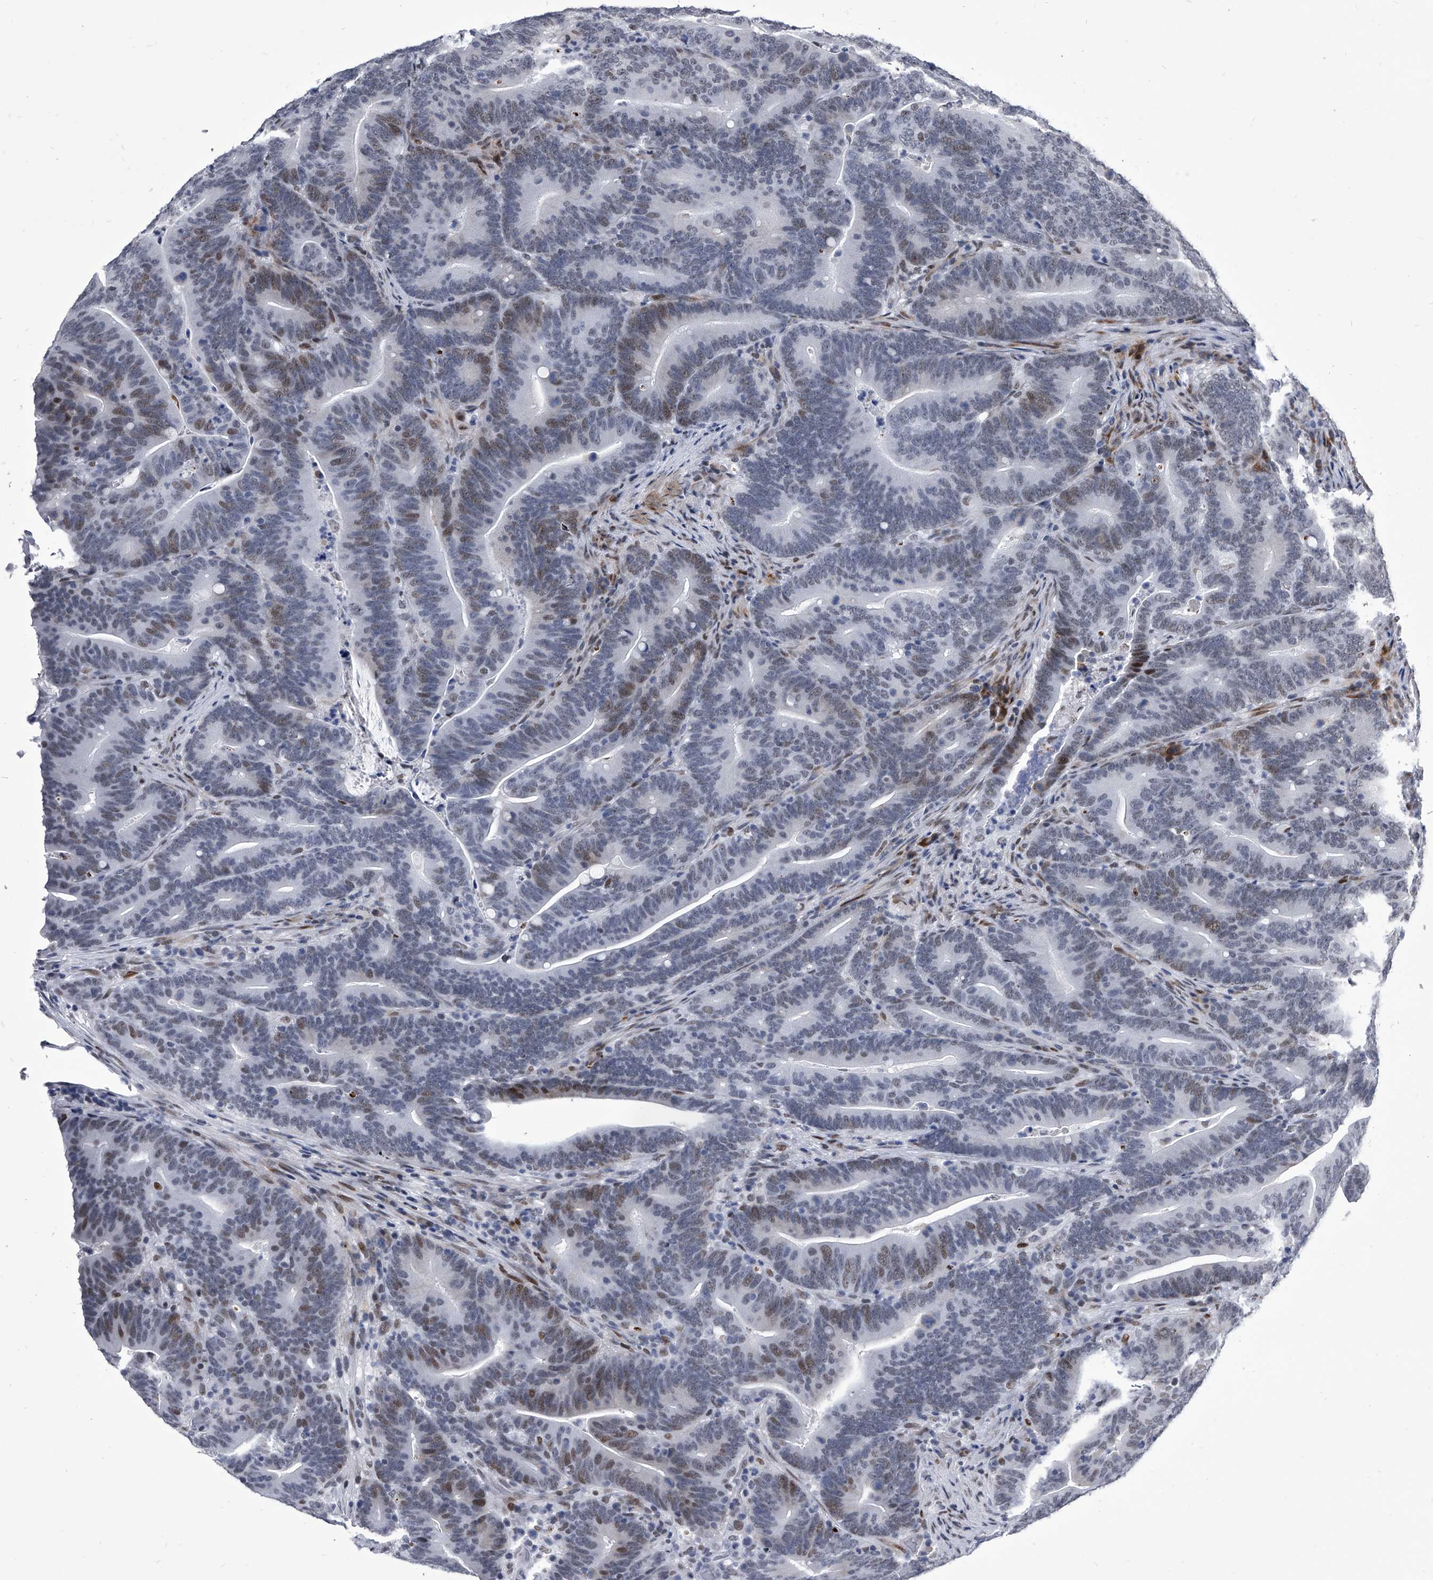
{"staining": {"intensity": "moderate", "quantity": "<25%", "location": "nuclear"}, "tissue": "colorectal cancer", "cell_type": "Tumor cells", "image_type": "cancer", "snomed": [{"axis": "morphology", "description": "Adenocarcinoma, NOS"}, {"axis": "topography", "description": "Colon"}], "caption": "Colorectal cancer (adenocarcinoma) stained with immunohistochemistry displays moderate nuclear expression in about <25% of tumor cells.", "gene": "CMTR1", "patient": {"sex": "female", "age": 66}}